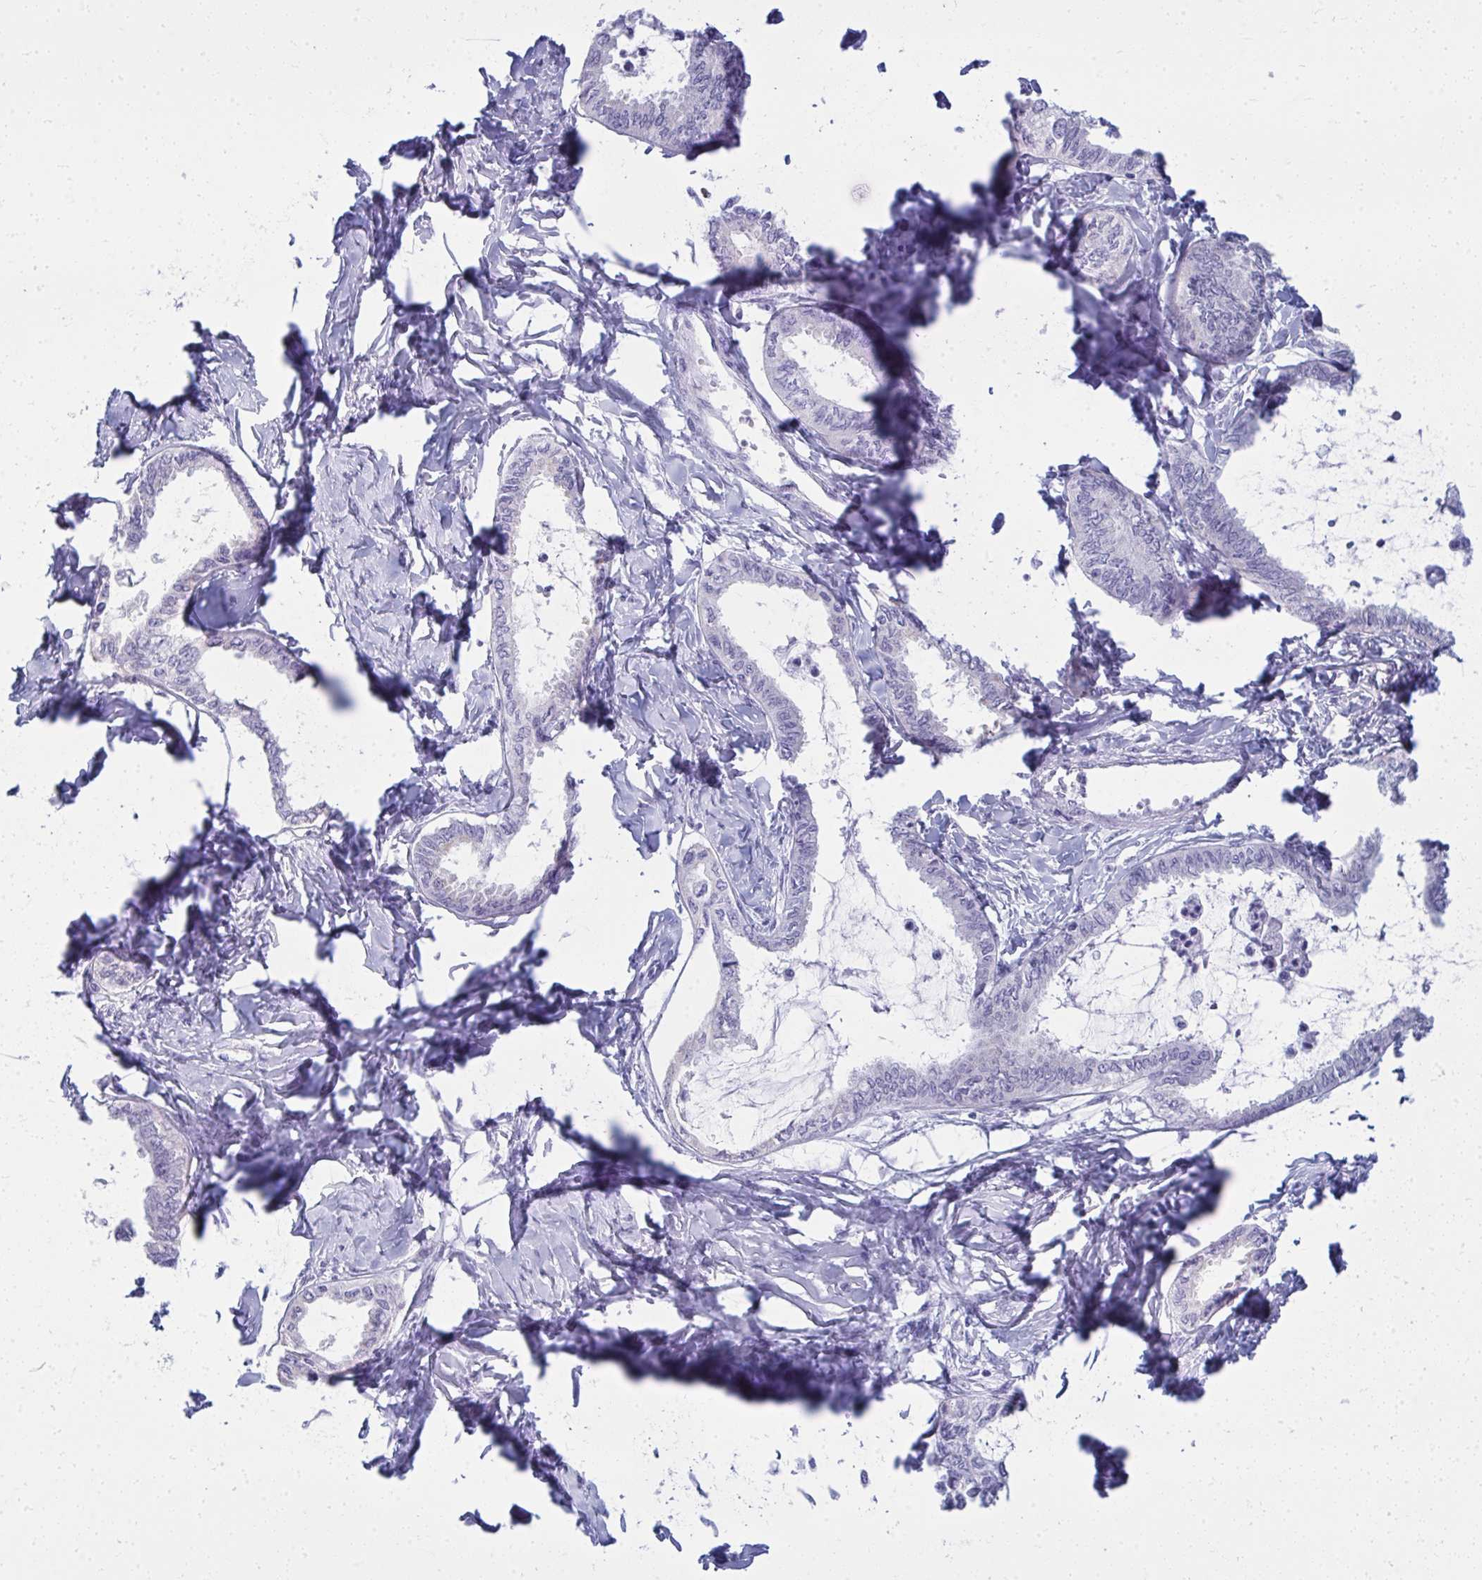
{"staining": {"intensity": "negative", "quantity": "none", "location": "none"}, "tissue": "ovarian cancer", "cell_type": "Tumor cells", "image_type": "cancer", "snomed": [{"axis": "morphology", "description": "Carcinoma, endometroid"}, {"axis": "topography", "description": "Ovary"}], "caption": "A high-resolution photomicrograph shows IHC staining of endometroid carcinoma (ovarian), which reveals no significant expression in tumor cells. Brightfield microscopy of immunohistochemistry (IHC) stained with DAB (3,3'-diaminobenzidine) (brown) and hematoxylin (blue), captured at high magnification.", "gene": "QDPR", "patient": {"sex": "female", "age": 70}}